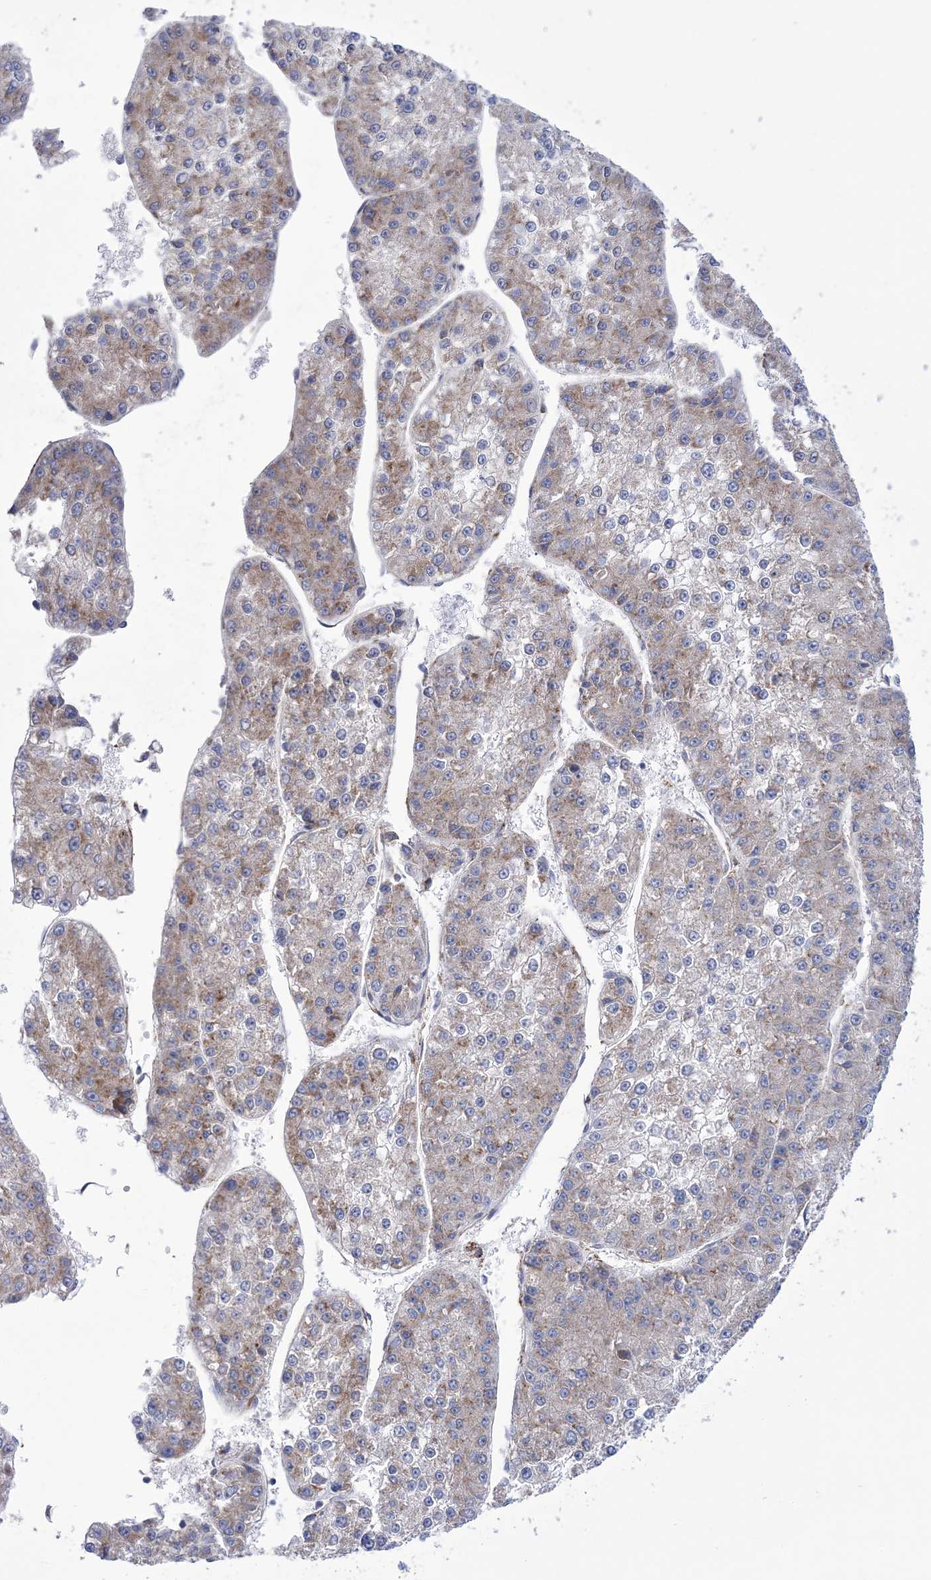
{"staining": {"intensity": "weak", "quantity": "<25%", "location": "cytoplasmic/membranous"}, "tissue": "liver cancer", "cell_type": "Tumor cells", "image_type": "cancer", "snomed": [{"axis": "morphology", "description": "Carcinoma, Hepatocellular, NOS"}, {"axis": "topography", "description": "Liver"}], "caption": "Human liver cancer (hepatocellular carcinoma) stained for a protein using IHC displays no staining in tumor cells.", "gene": "COPB2", "patient": {"sex": "female", "age": 73}}